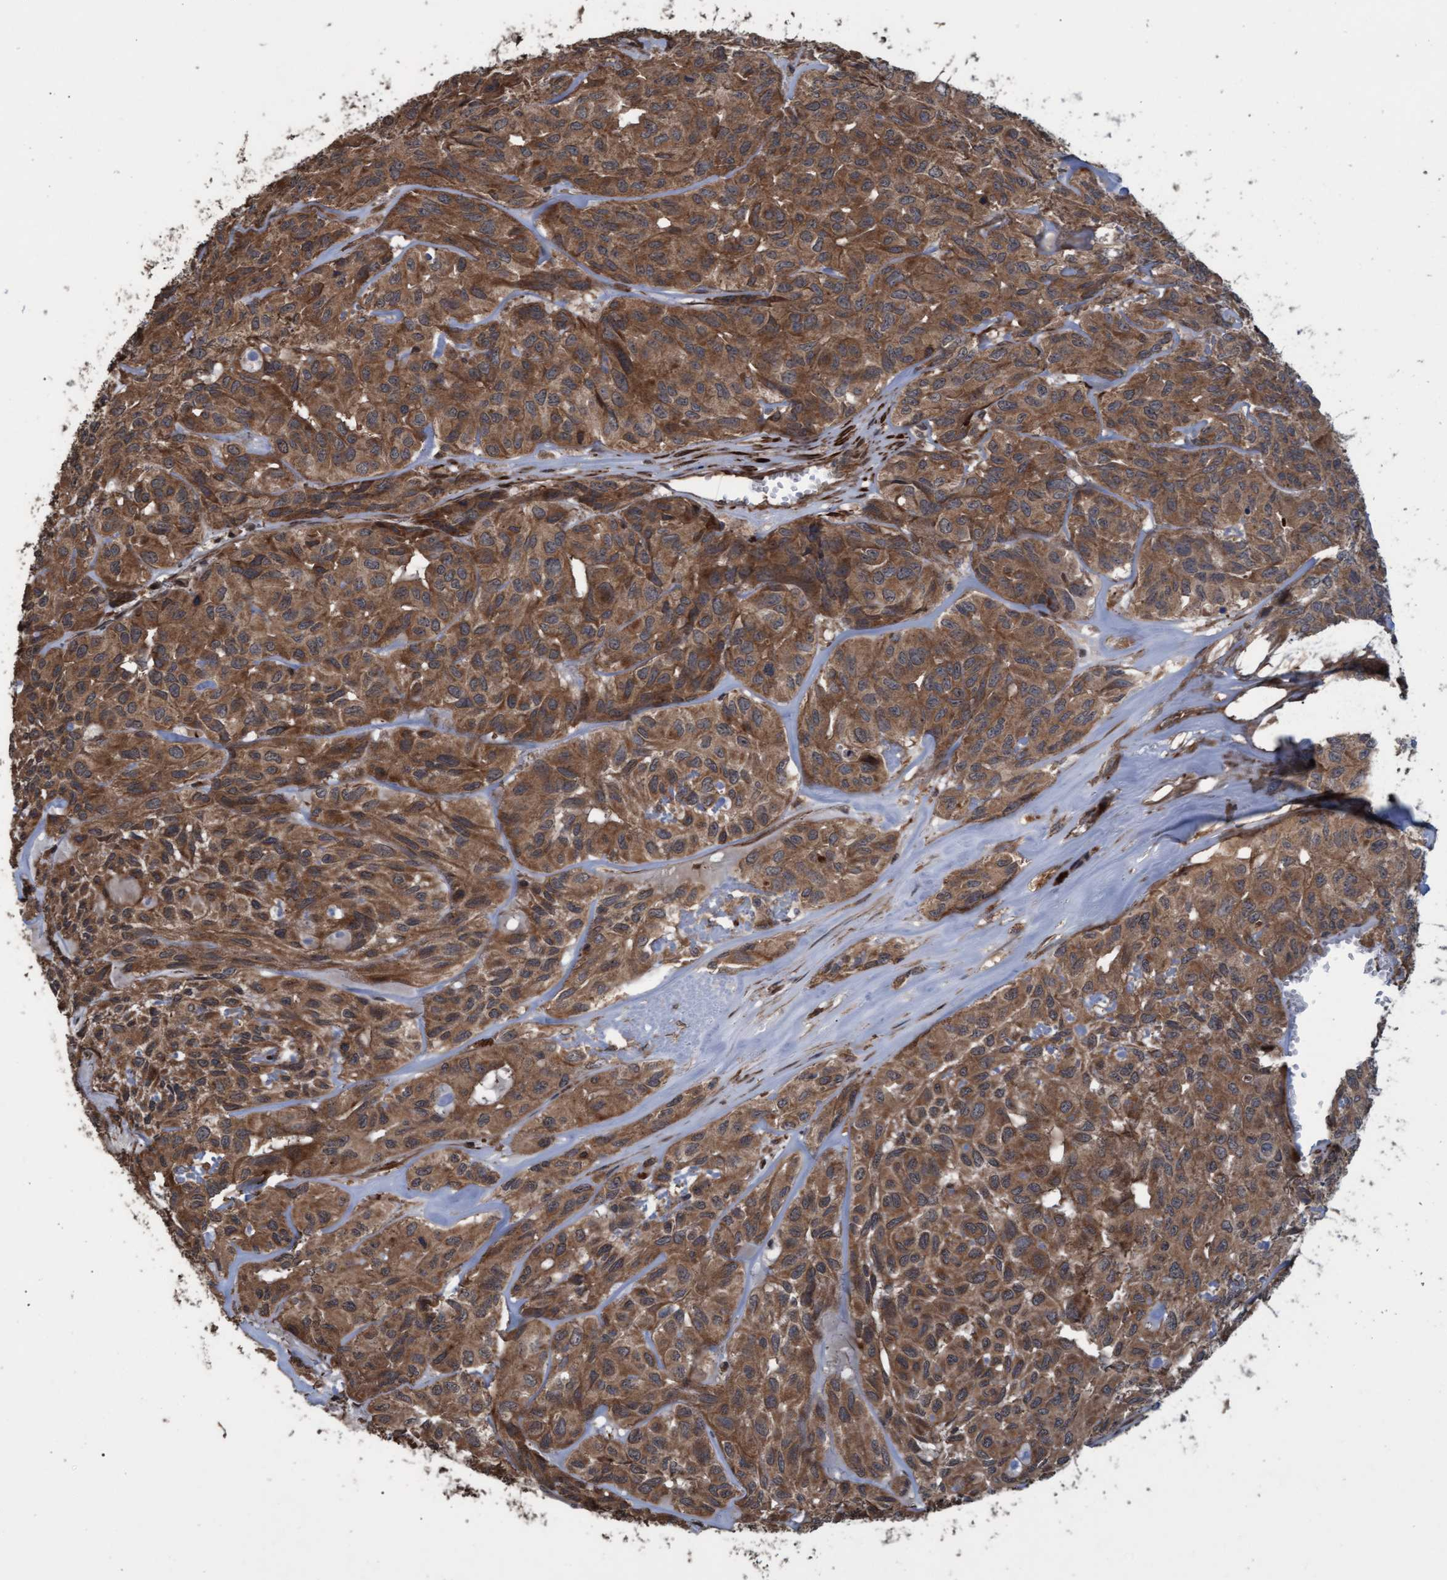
{"staining": {"intensity": "moderate", "quantity": ">75%", "location": "cytoplasmic/membranous"}, "tissue": "head and neck cancer", "cell_type": "Tumor cells", "image_type": "cancer", "snomed": [{"axis": "morphology", "description": "Adenocarcinoma, NOS"}, {"axis": "topography", "description": "Salivary gland, NOS"}, {"axis": "topography", "description": "Head-Neck"}], "caption": "IHC image of human head and neck cancer (adenocarcinoma) stained for a protein (brown), which displays medium levels of moderate cytoplasmic/membranous staining in approximately >75% of tumor cells.", "gene": "GGT6", "patient": {"sex": "female", "age": 76}}